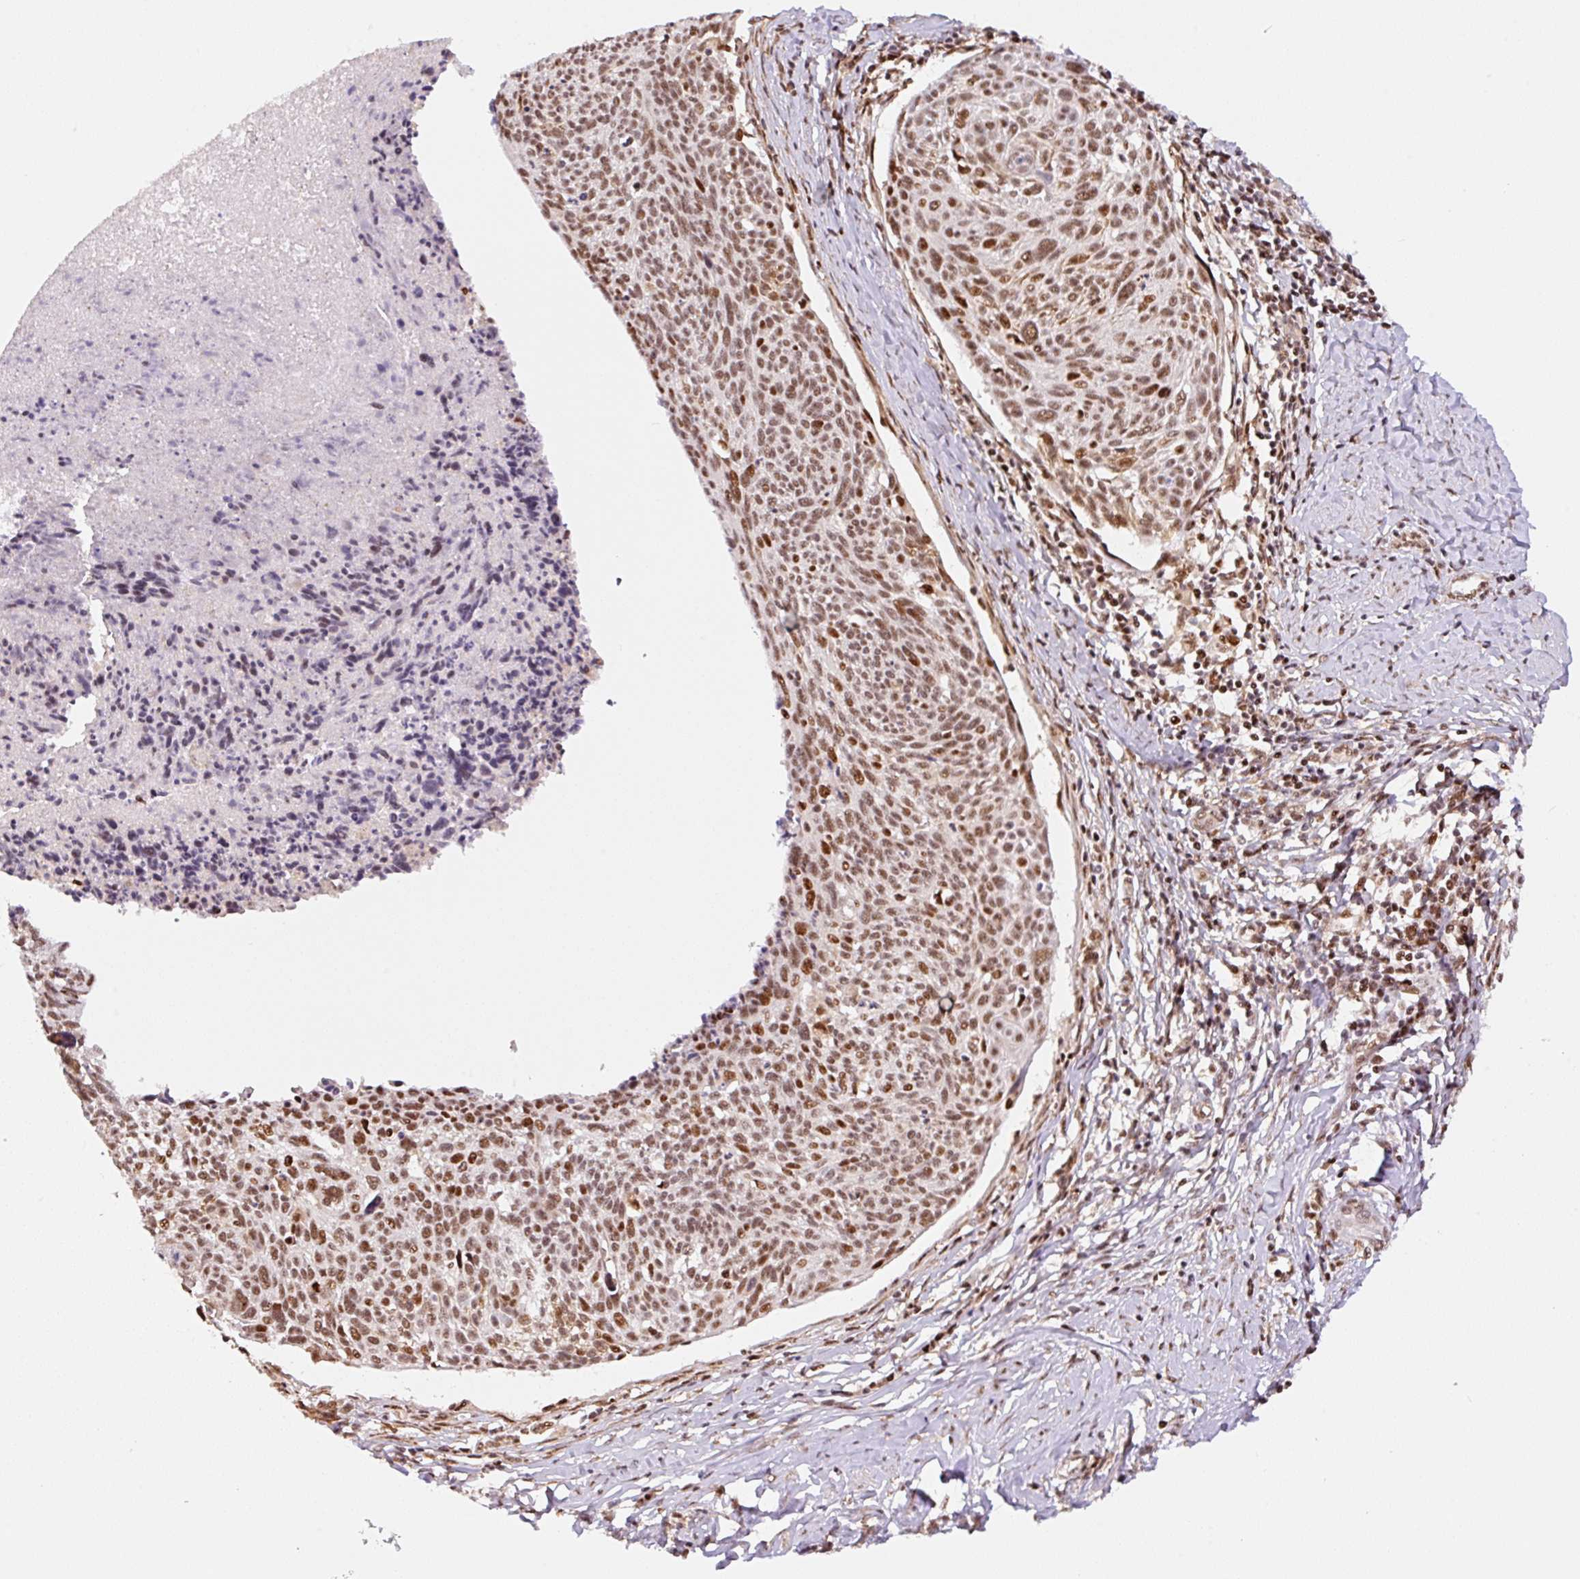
{"staining": {"intensity": "moderate", "quantity": ">75%", "location": "nuclear"}, "tissue": "cervical cancer", "cell_type": "Tumor cells", "image_type": "cancer", "snomed": [{"axis": "morphology", "description": "Squamous cell carcinoma, NOS"}, {"axis": "topography", "description": "Cervix"}], "caption": "Immunohistochemistry staining of cervical cancer (squamous cell carcinoma), which shows medium levels of moderate nuclear positivity in approximately >75% of tumor cells indicating moderate nuclear protein staining. The staining was performed using DAB (brown) for protein detection and nuclei were counterstained in hematoxylin (blue).", "gene": "INTS8", "patient": {"sex": "female", "age": 49}}